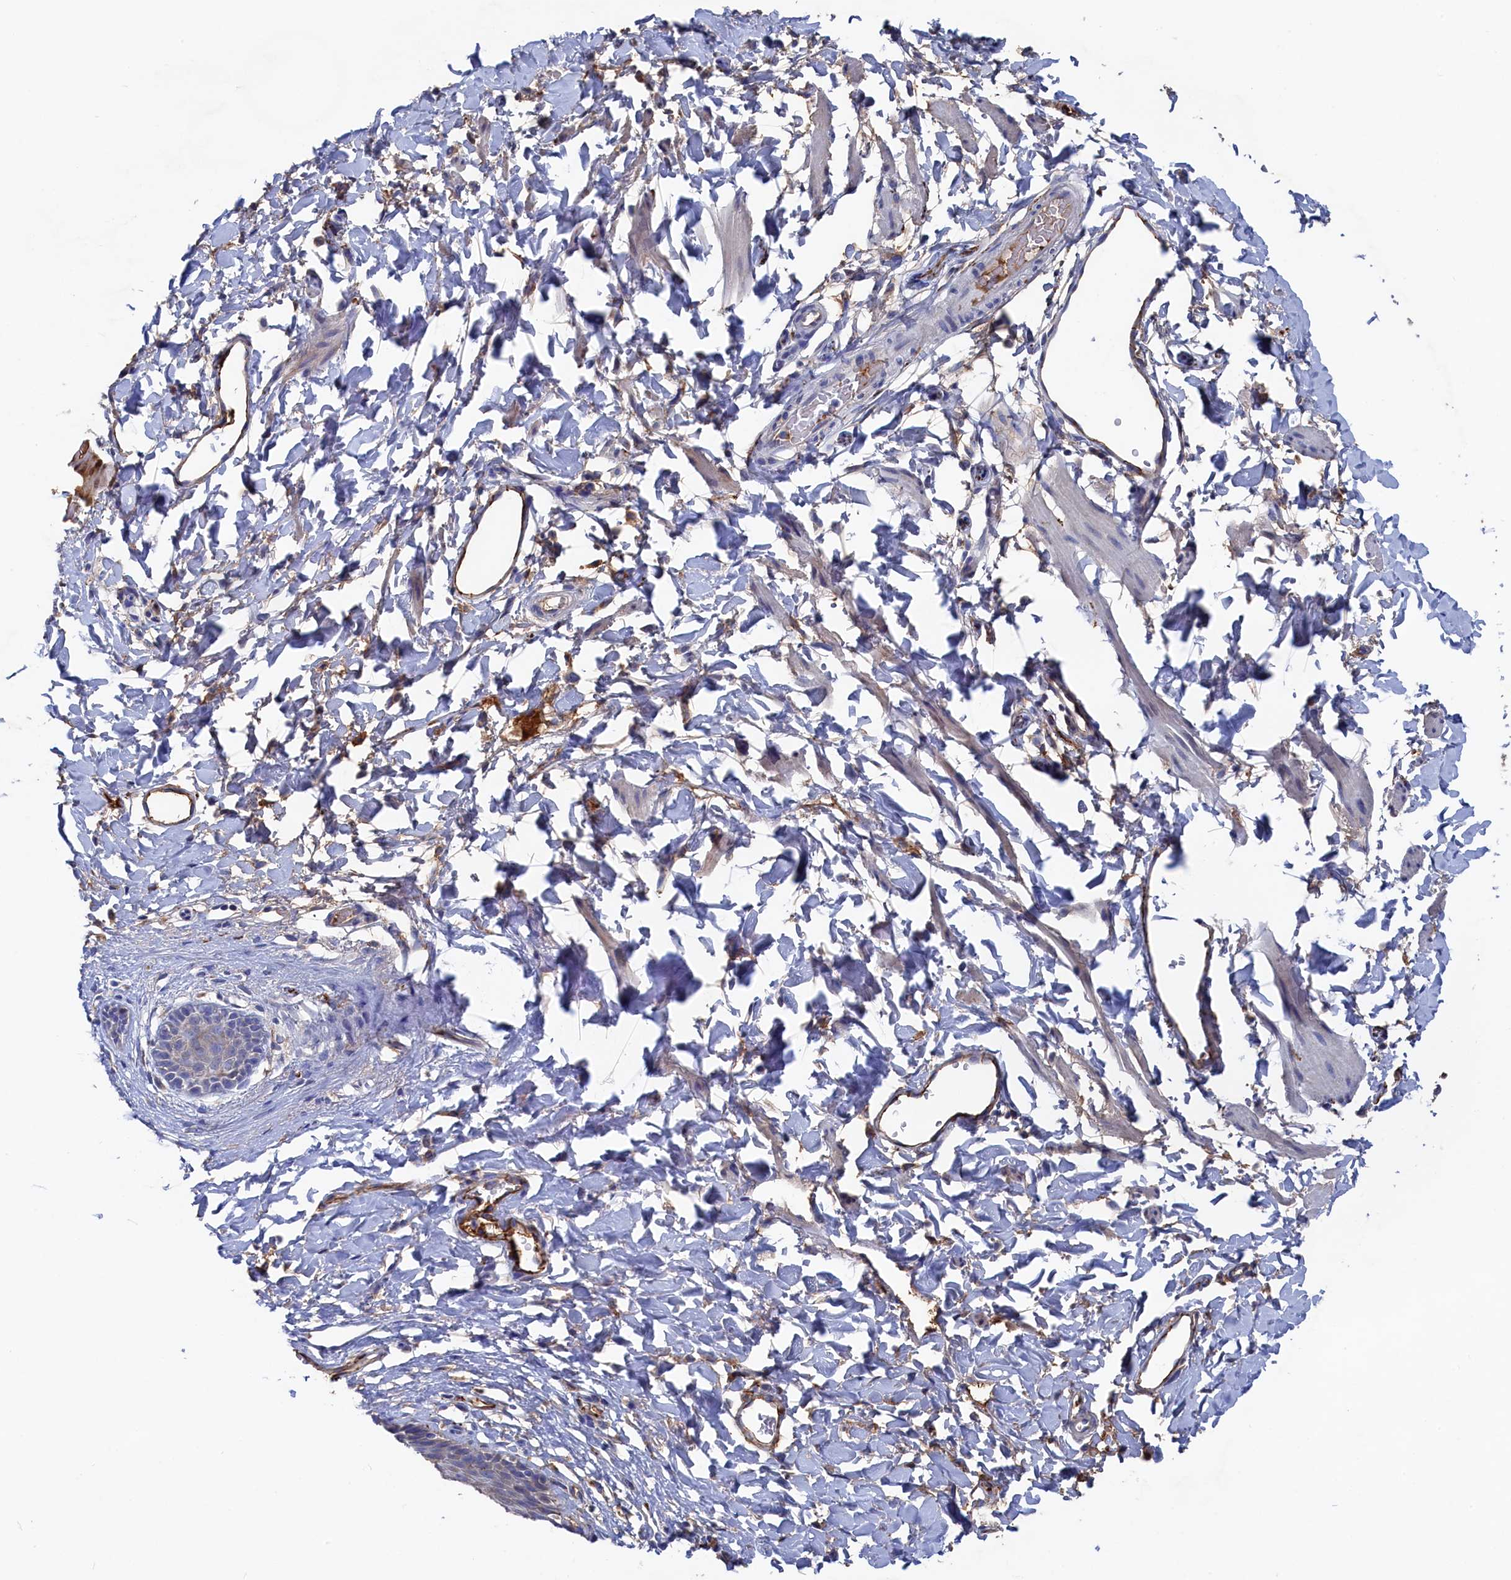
{"staining": {"intensity": "negative", "quantity": "none", "location": "none"}, "tissue": "skin", "cell_type": "Epidermal cells", "image_type": "normal", "snomed": [{"axis": "morphology", "description": "Normal tissue, NOS"}, {"axis": "topography", "description": "Vulva"}], "caption": "Immunohistochemical staining of unremarkable skin displays no significant positivity in epidermal cells.", "gene": "C12orf73", "patient": {"sex": "female", "age": 68}}